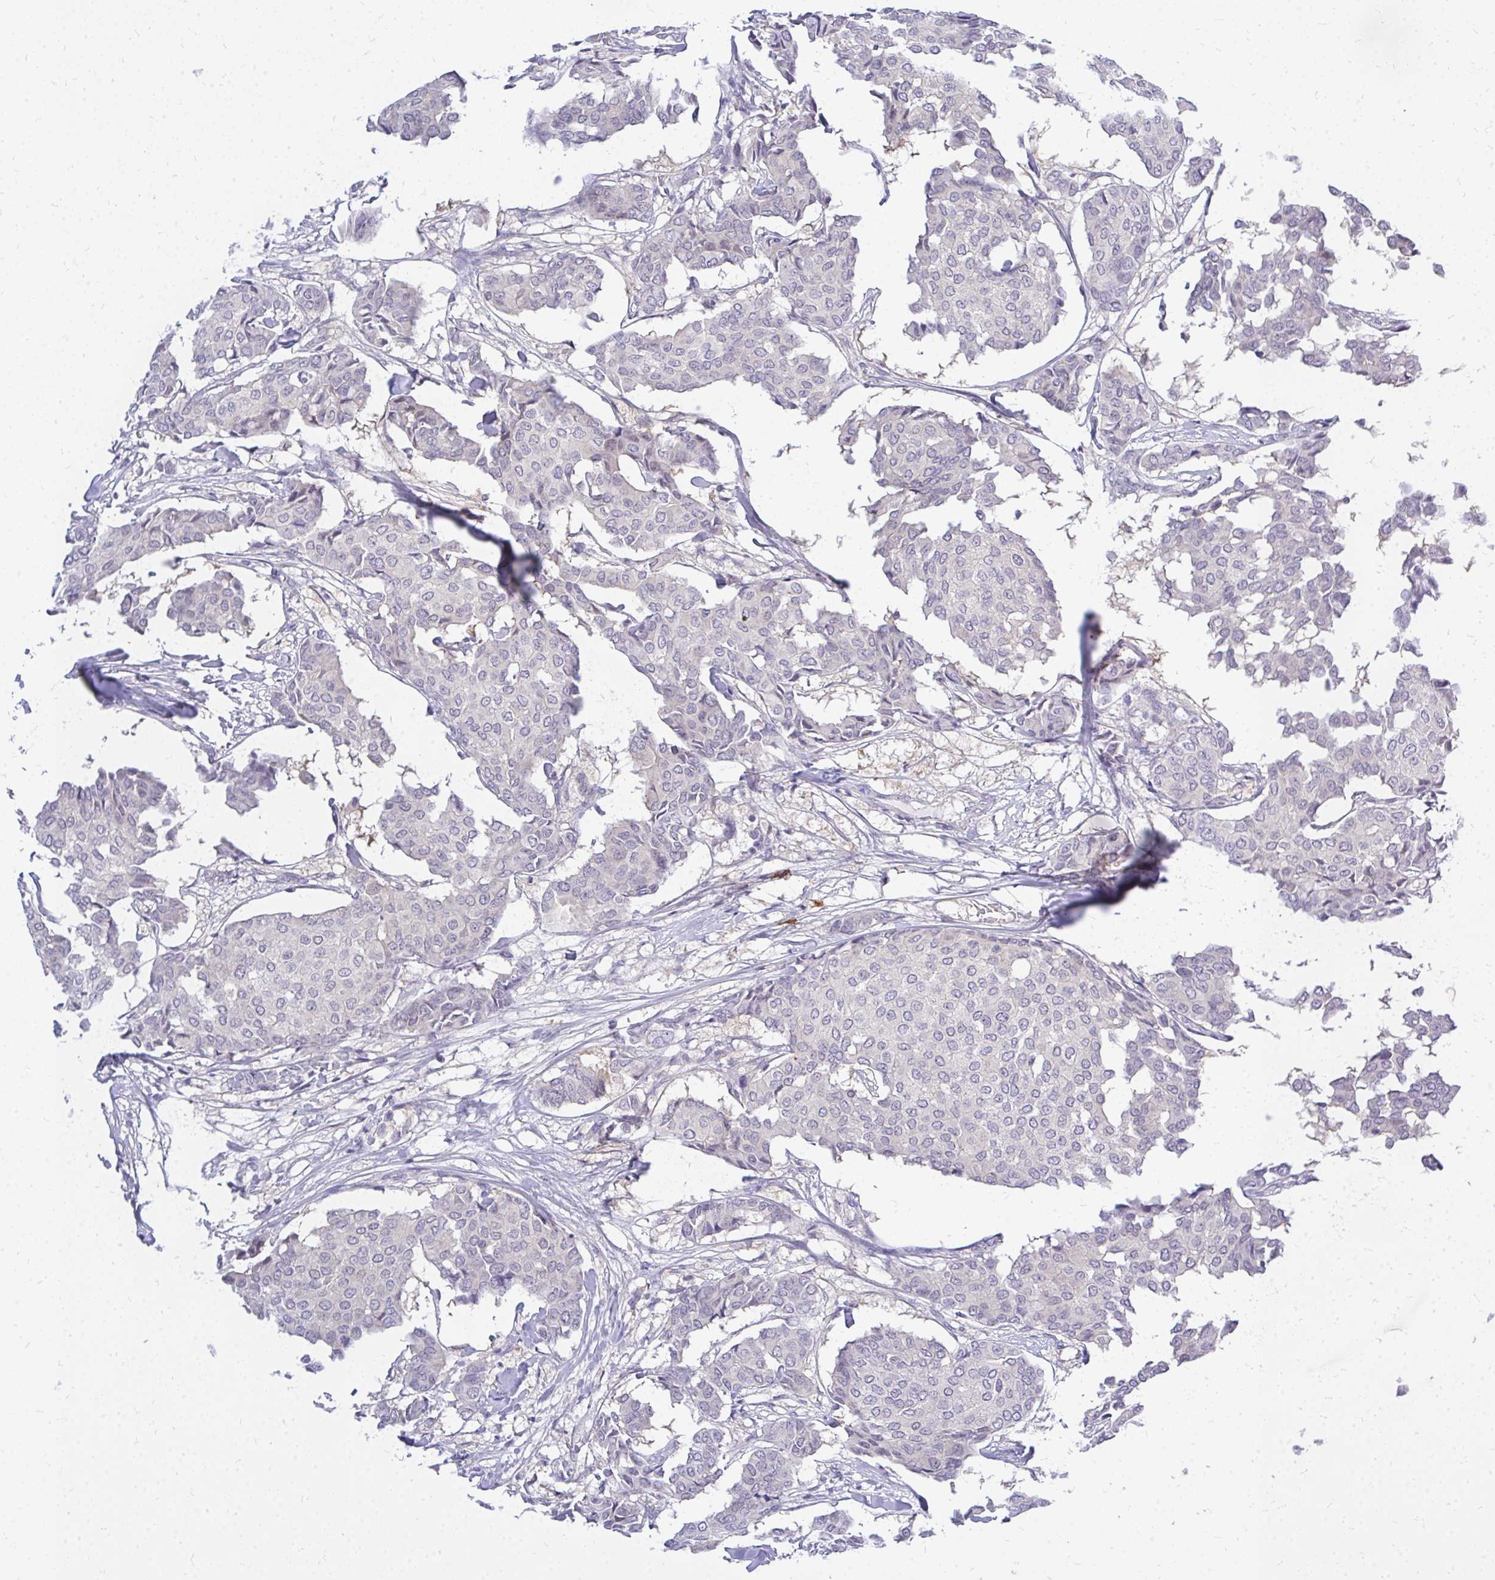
{"staining": {"intensity": "negative", "quantity": "none", "location": "none"}, "tissue": "breast cancer", "cell_type": "Tumor cells", "image_type": "cancer", "snomed": [{"axis": "morphology", "description": "Duct carcinoma"}, {"axis": "topography", "description": "Breast"}], "caption": "The micrograph exhibits no staining of tumor cells in breast cancer (infiltrating ductal carcinoma). The staining is performed using DAB (3,3'-diaminobenzidine) brown chromogen with nuclei counter-stained in using hematoxylin.", "gene": "MAP1LC3A", "patient": {"sex": "female", "age": 75}}